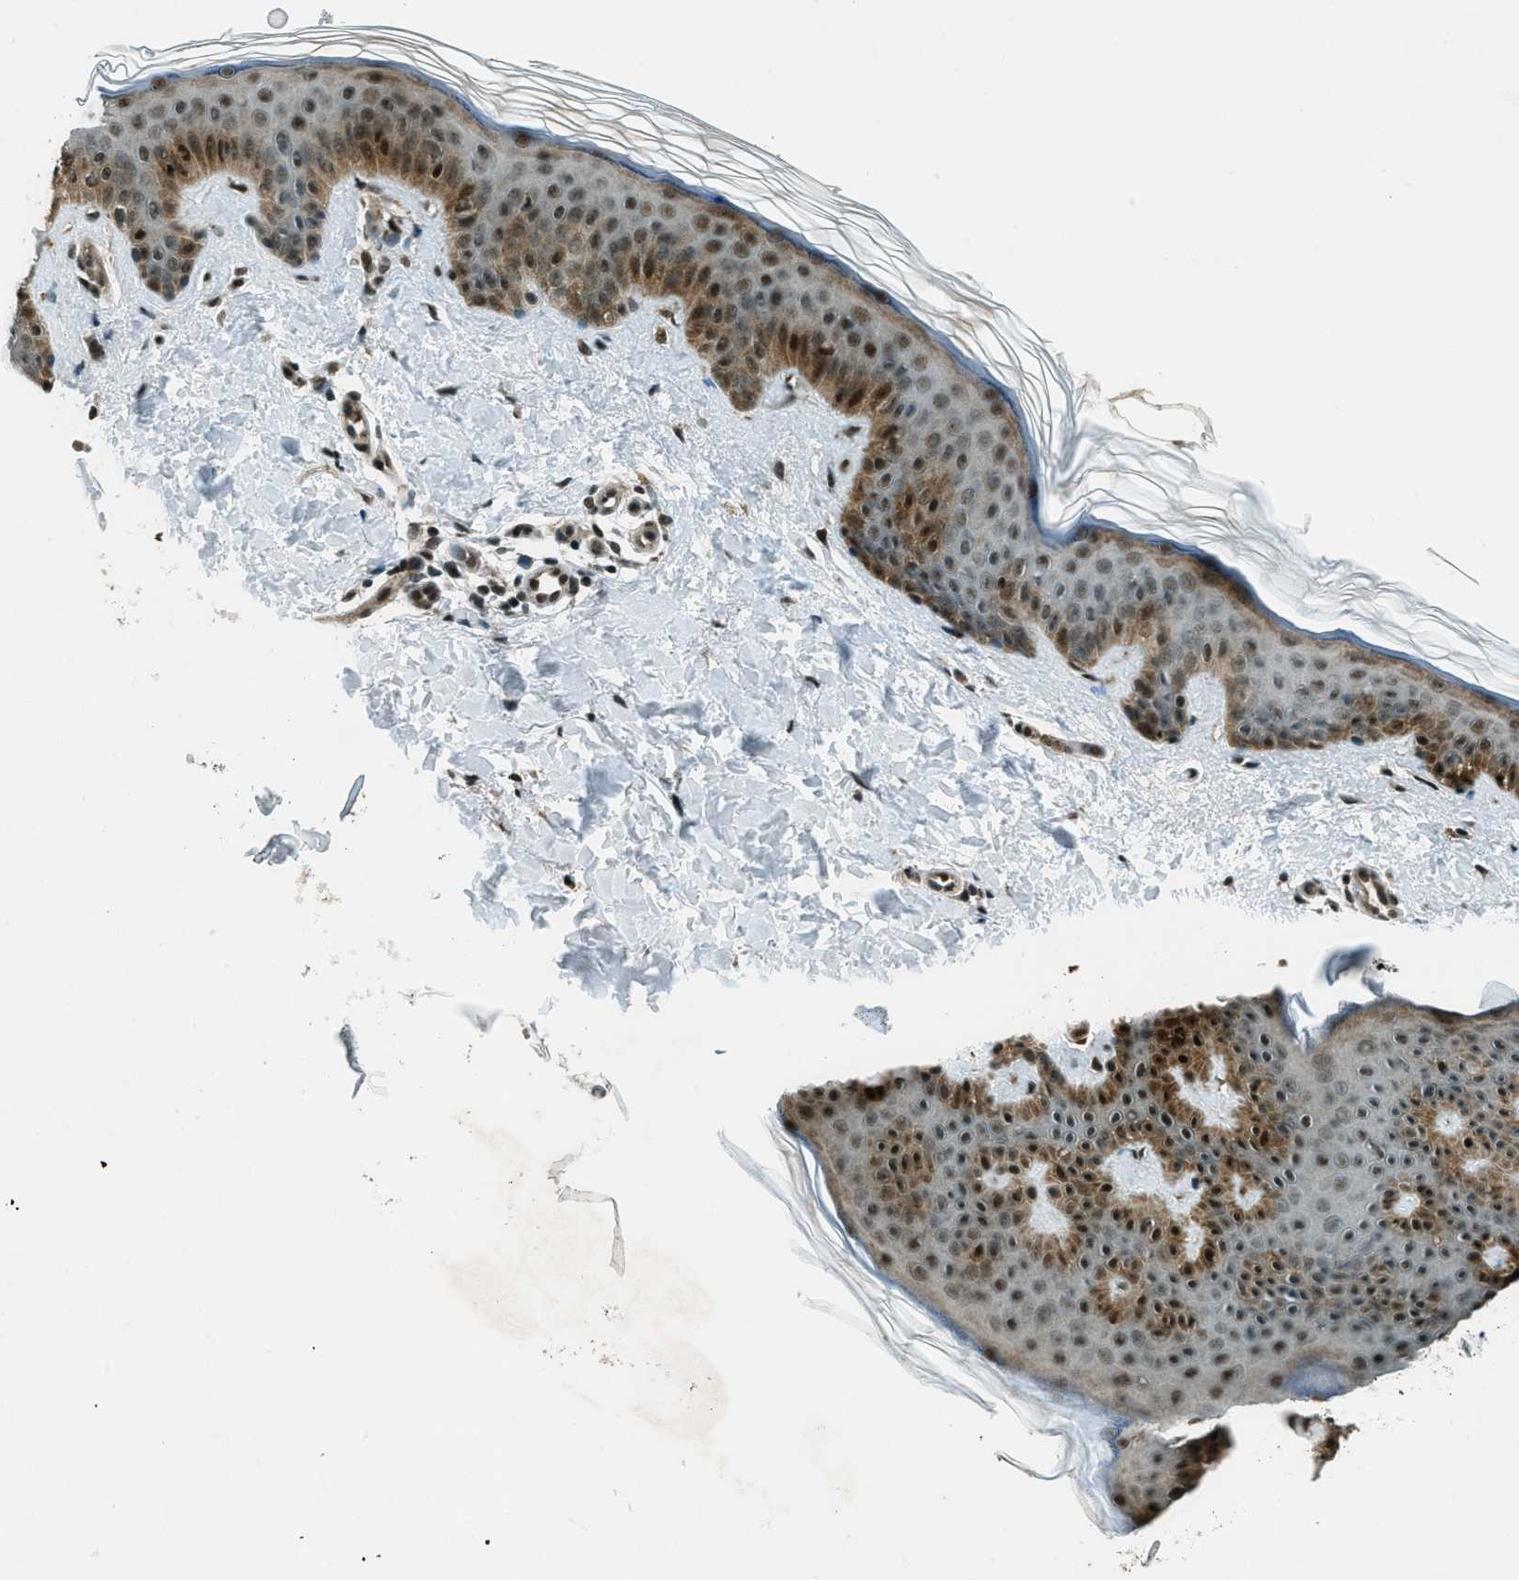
{"staining": {"intensity": "moderate", "quantity": ">75%", "location": "cytoplasmic/membranous,nuclear"}, "tissue": "skin", "cell_type": "Fibroblasts", "image_type": "normal", "snomed": [{"axis": "morphology", "description": "Normal tissue, NOS"}, {"axis": "topography", "description": "Skin"}], "caption": "There is medium levels of moderate cytoplasmic/membranous,nuclear expression in fibroblasts of unremarkable skin, as demonstrated by immunohistochemical staining (brown color).", "gene": "TARDBP", "patient": {"sex": "male", "age": 40}}